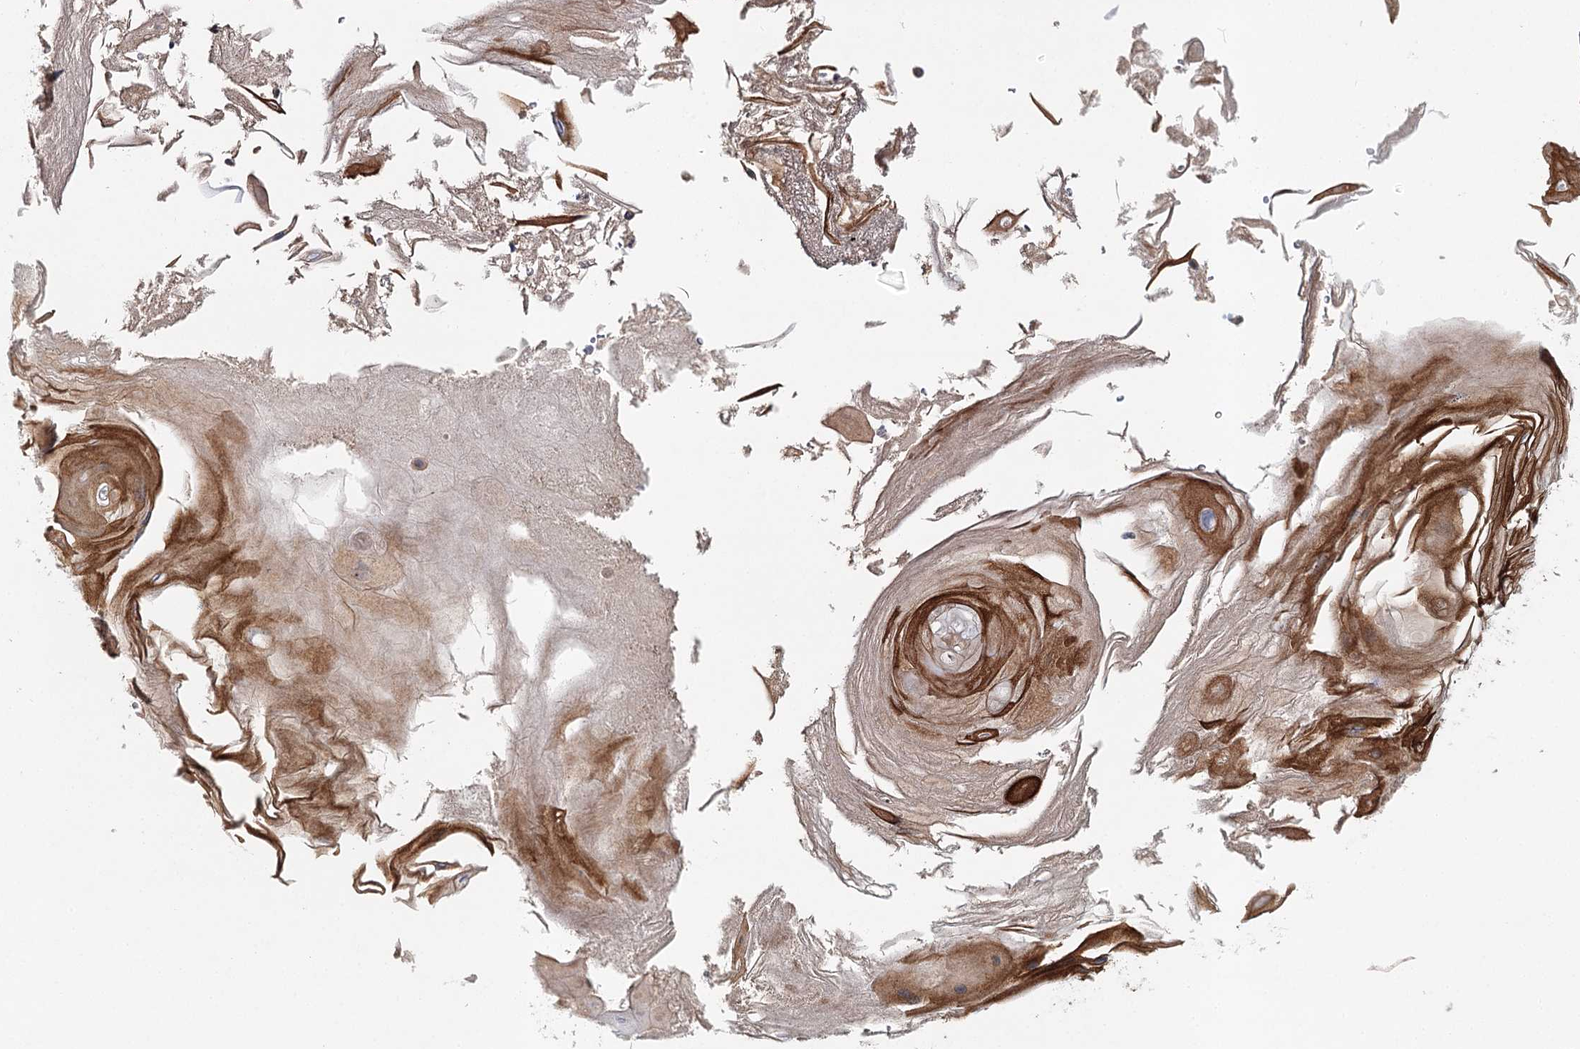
{"staining": {"intensity": "strong", "quantity": "25%-75%", "location": "cytoplasmic/membranous"}, "tissue": "skin cancer", "cell_type": "Tumor cells", "image_type": "cancer", "snomed": [{"axis": "morphology", "description": "Squamous cell carcinoma, NOS"}, {"axis": "topography", "description": "Skin"}], "caption": "This is an image of immunohistochemistry (IHC) staining of squamous cell carcinoma (skin), which shows strong expression in the cytoplasmic/membranous of tumor cells.", "gene": "SLC41A2", "patient": {"sex": "female", "age": 88}}